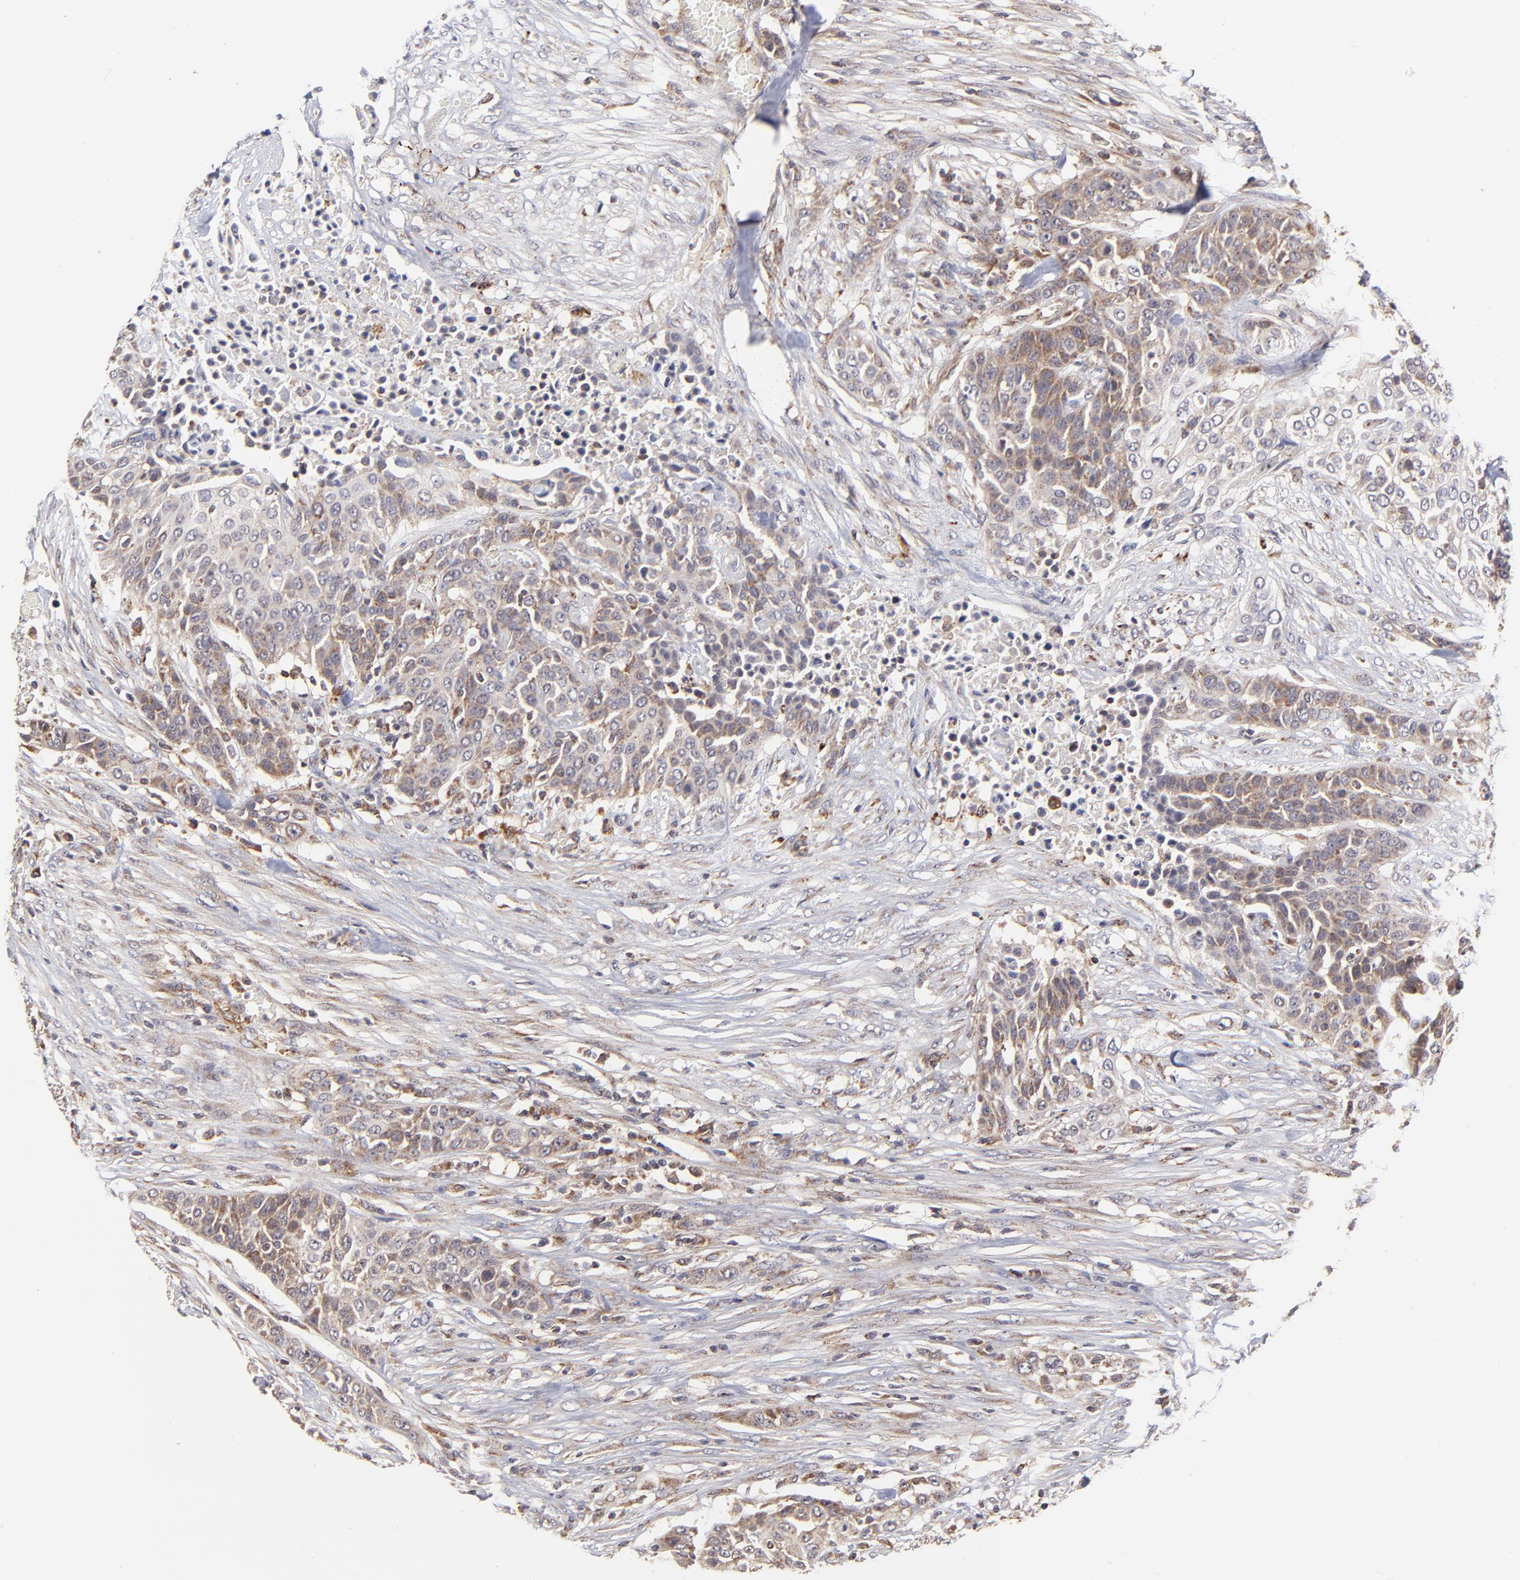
{"staining": {"intensity": "moderate", "quantity": ">75%", "location": "cytoplasmic/membranous"}, "tissue": "urothelial cancer", "cell_type": "Tumor cells", "image_type": "cancer", "snomed": [{"axis": "morphology", "description": "Urothelial carcinoma, High grade"}, {"axis": "topography", "description": "Urinary bladder"}], "caption": "An IHC histopathology image of neoplastic tissue is shown. Protein staining in brown labels moderate cytoplasmic/membranous positivity in urothelial cancer within tumor cells.", "gene": "MAP2K7", "patient": {"sex": "male", "age": 74}}